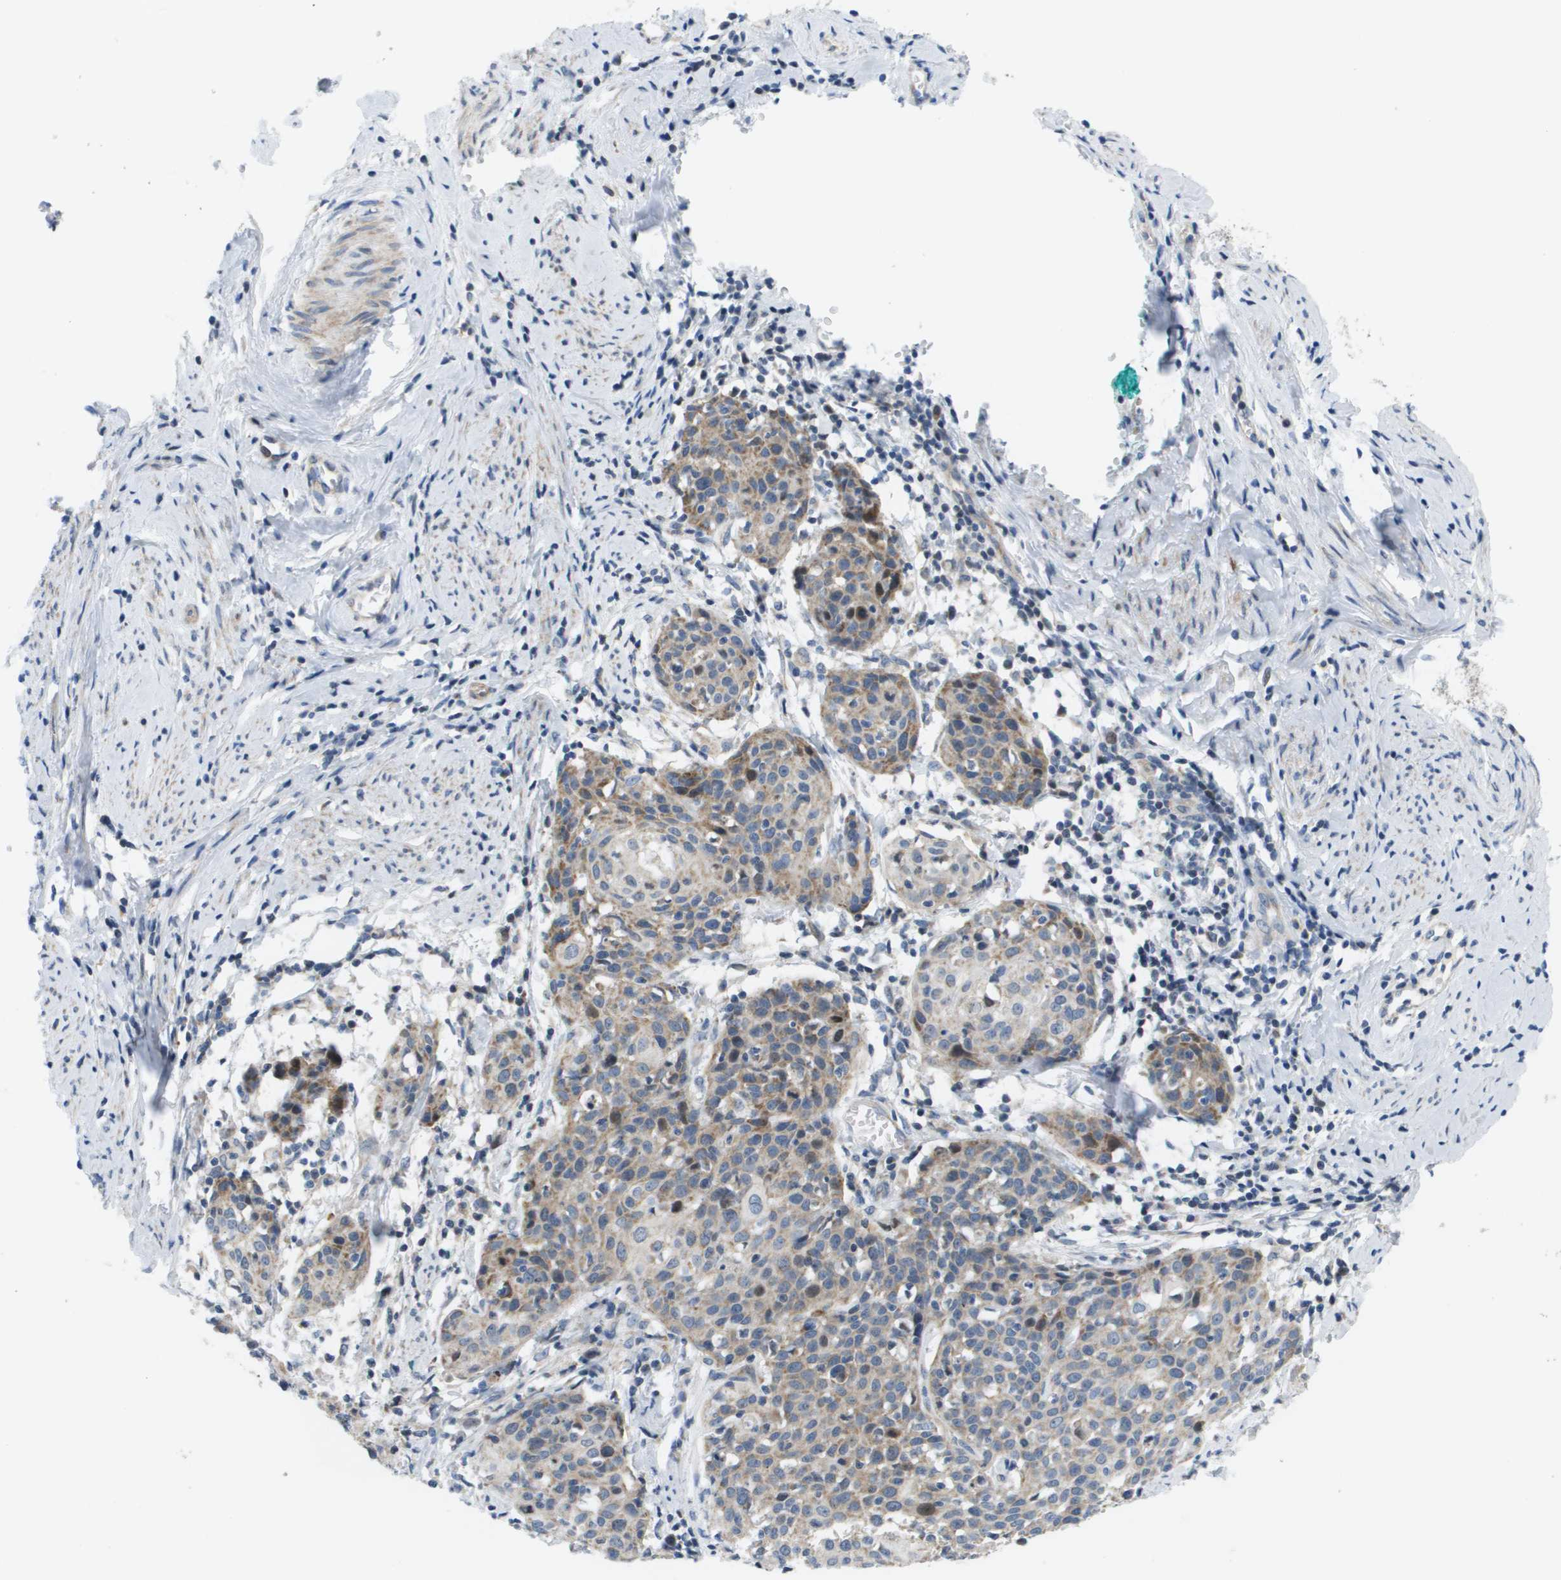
{"staining": {"intensity": "moderate", "quantity": "<25%", "location": "cytoplasmic/membranous"}, "tissue": "cervical cancer", "cell_type": "Tumor cells", "image_type": "cancer", "snomed": [{"axis": "morphology", "description": "Squamous cell carcinoma, NOS"}, {"axis": "topography", "description": "Cervix"}], "caption": "Protein staining shows moderate cytoplasmic/membranous positivity in about <25% of tumor cells in cervical cancer (squamous cell carcinoma).", "gene": "KRT23", "patient": {"sex": "female", "age": 38}}